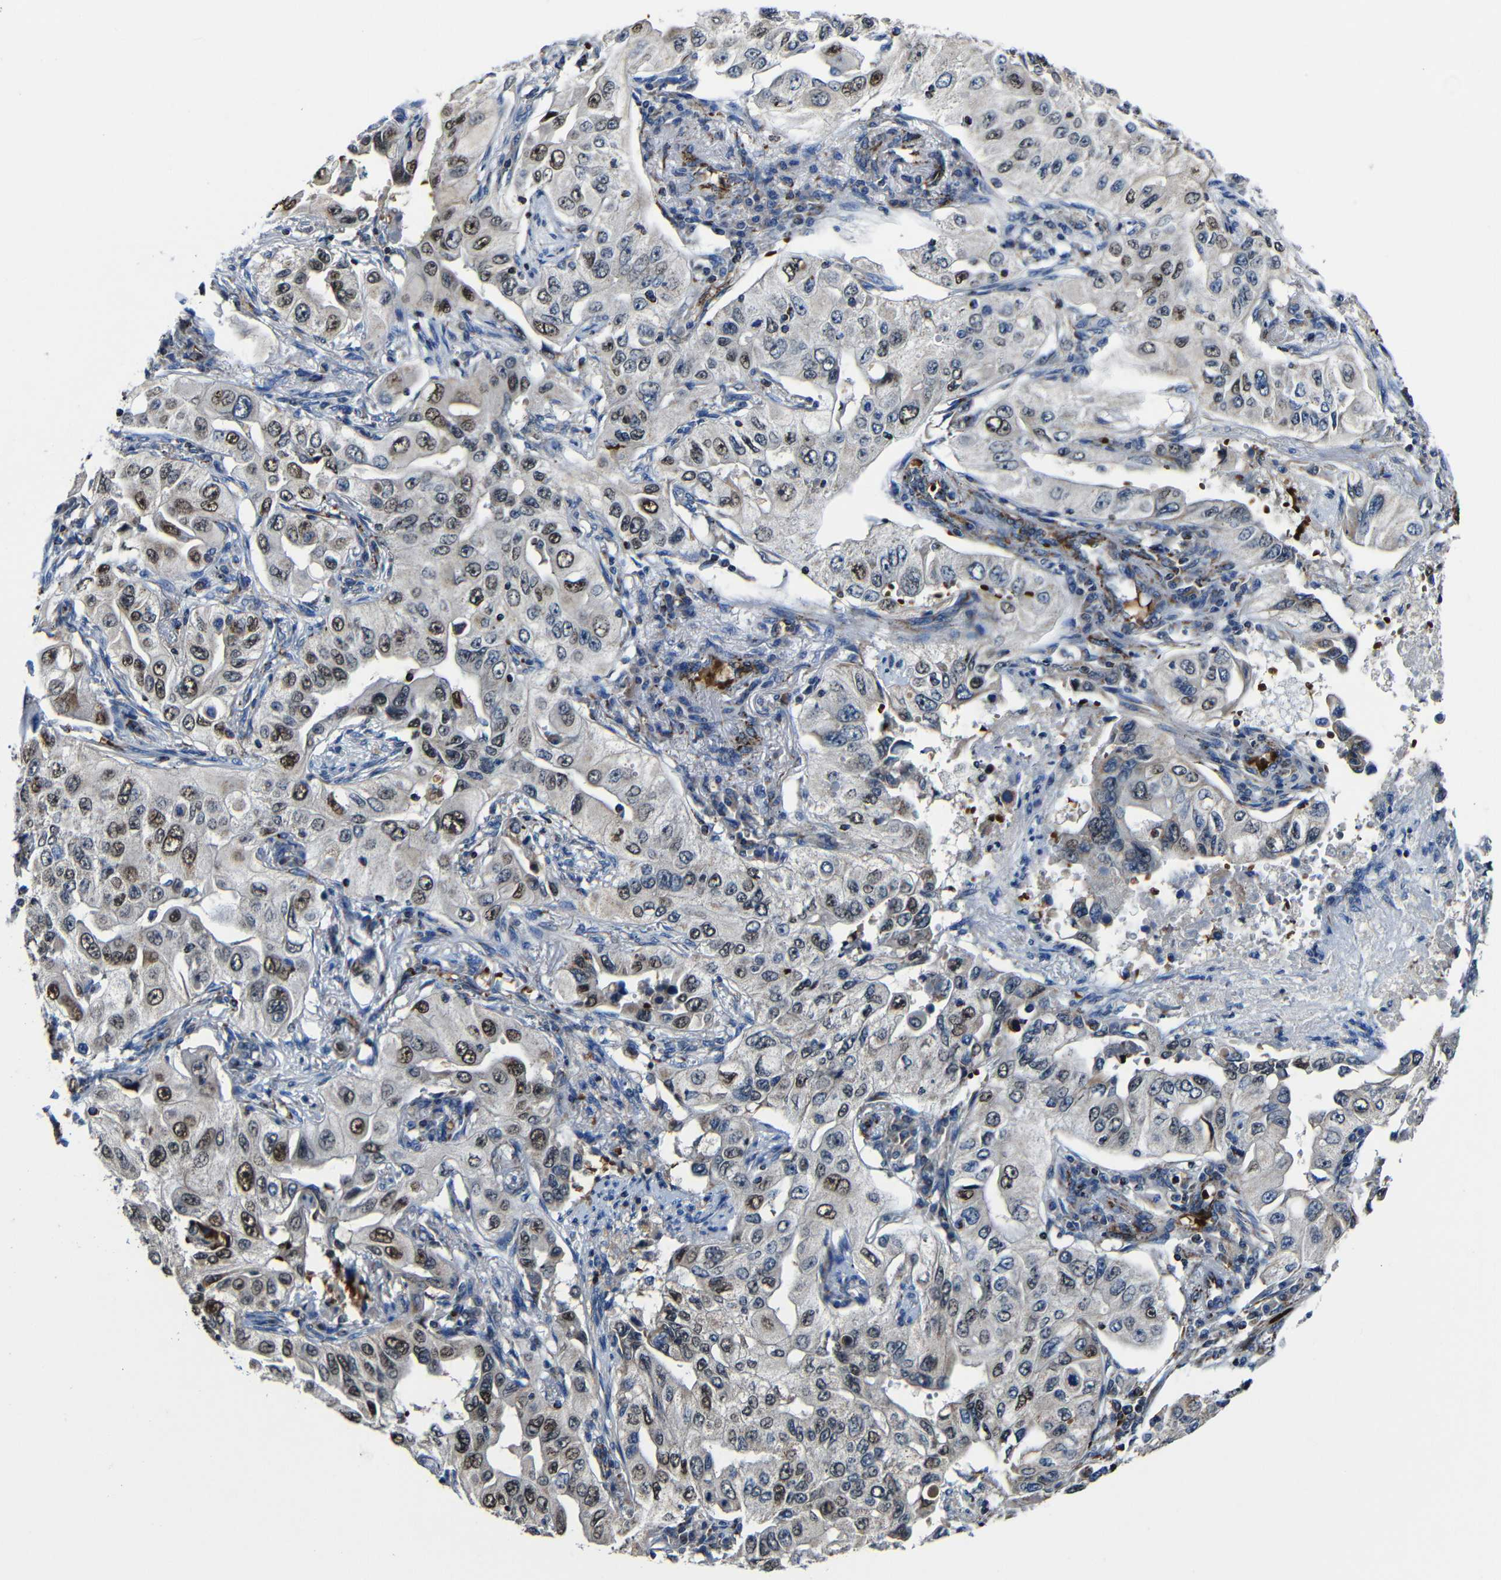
{"staining": {"intensity": "moderate", "quantity": "25%-75%", "location": "nuclear"}, "tissue": "lung cancer", "cell_type": "Tumor cells", "image_type": "cancer", "snomed": [{"axis": "morphology", "description": "Adenocarcinoma, NOS"}, {"axis": "topography", "description": "Lung"}], "caption": "Human lung cancer (adenocarcinoma) stained with a protein marker exhibits moderate staining in tumor cells.", "gene": "CA5B", "patient": {"sex": "male", "age": 84}}